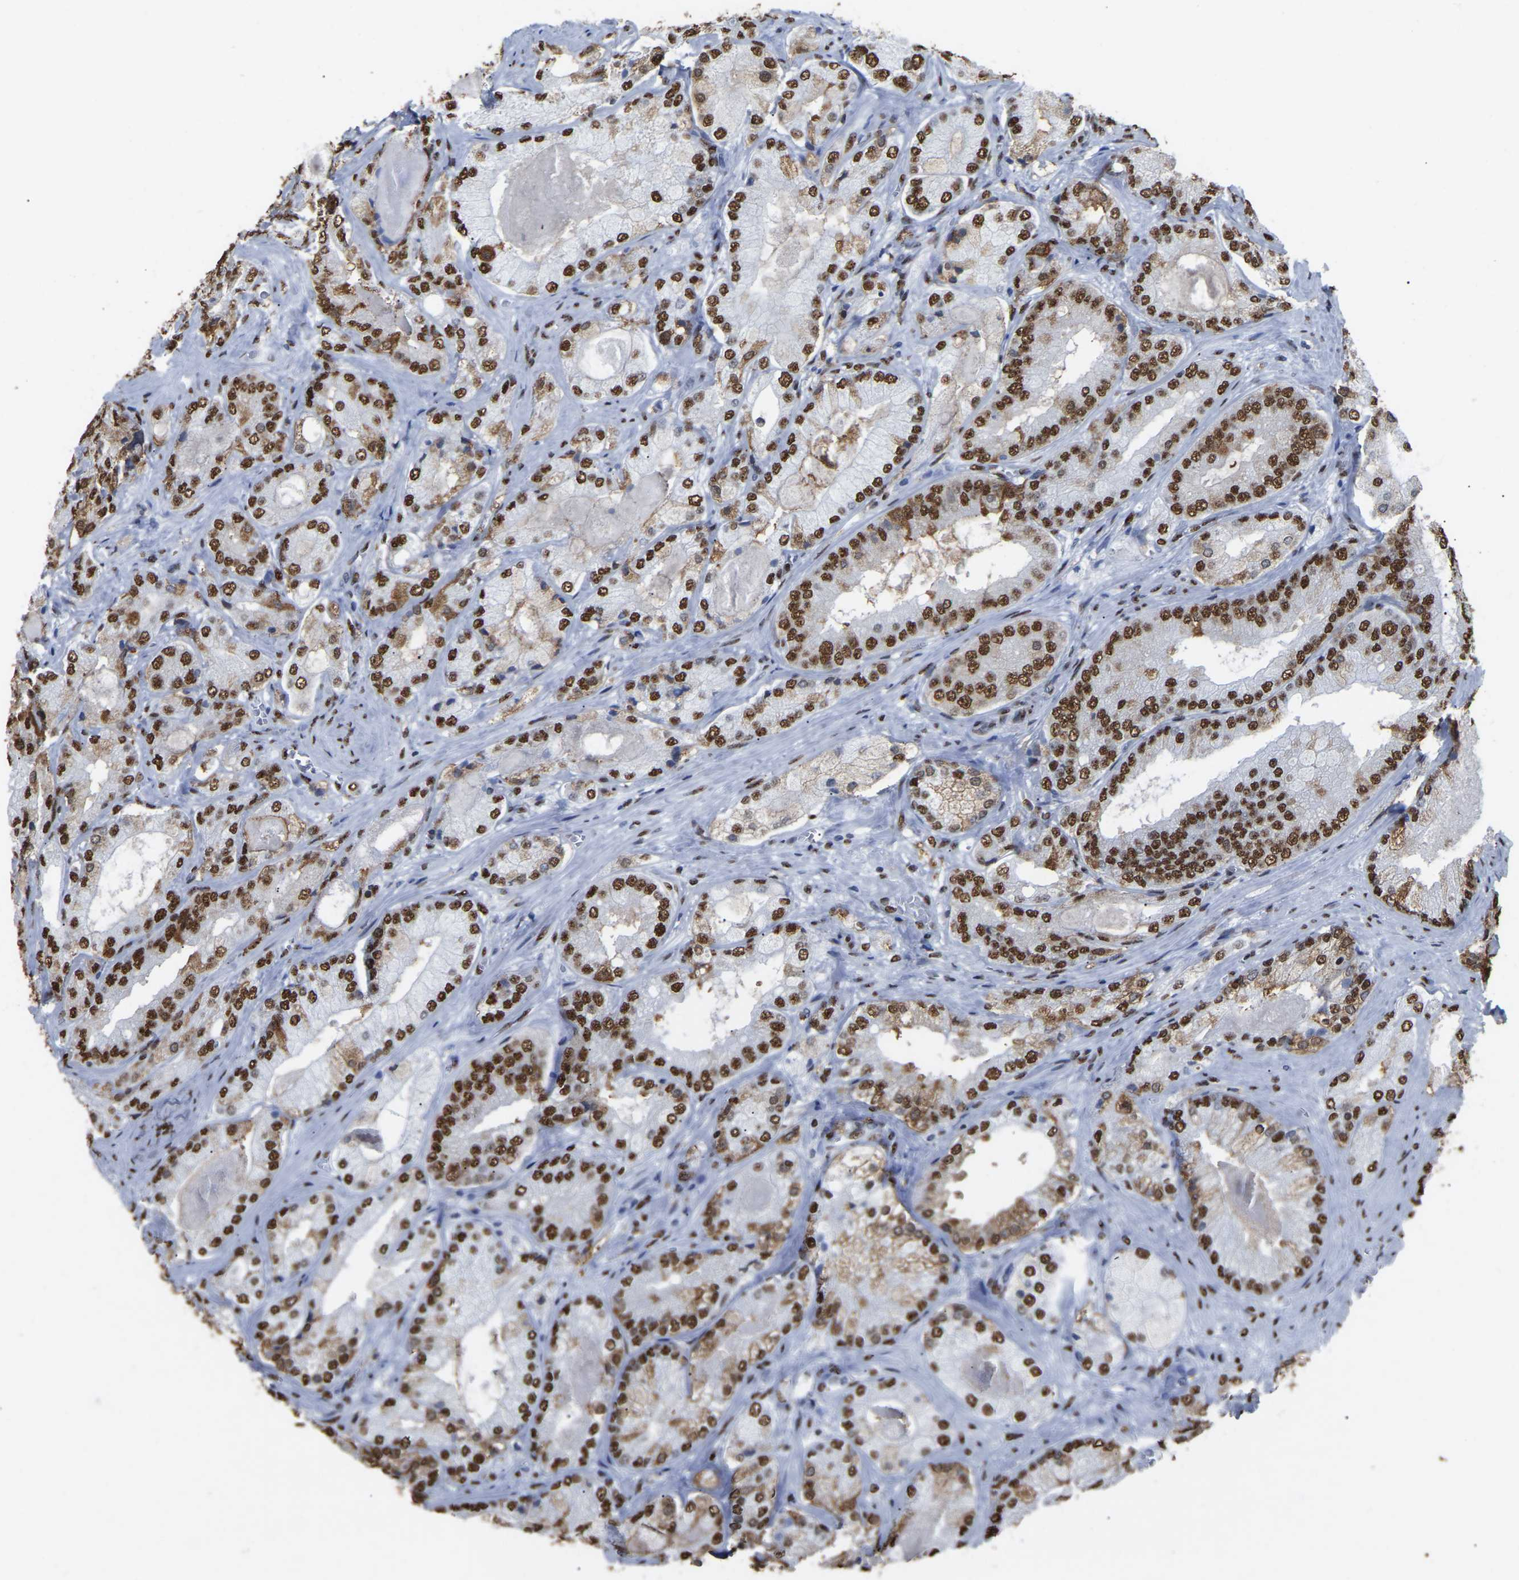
{"staining": {"intensity": "strong", "quantity": ">75%", "location": "nuclear"}, "tissue": "prostate cancer", "cell_type": "Tumor cells", "image_type": "cancer", "snomed": [{"axis": "morphology", "description": "Adenocarcinoma, Low grade"}, {"axis": "topography", "description": "Prostate"}], "caption": "Immunohistochemistry (IHC) (DAB (3,3'-diaminobenzidine)) staining of prostate cancer (adenocarcinoma (low-grade)) shows strong nuclear protein expression in approximately >75% of tumor cells. (DAB (3,3'-diaminobenzidine) IHC, brown staining for protein, blue staining for nuclei).", "gene": "RBL2", "patient": {"sex": "male", "age": 65}}